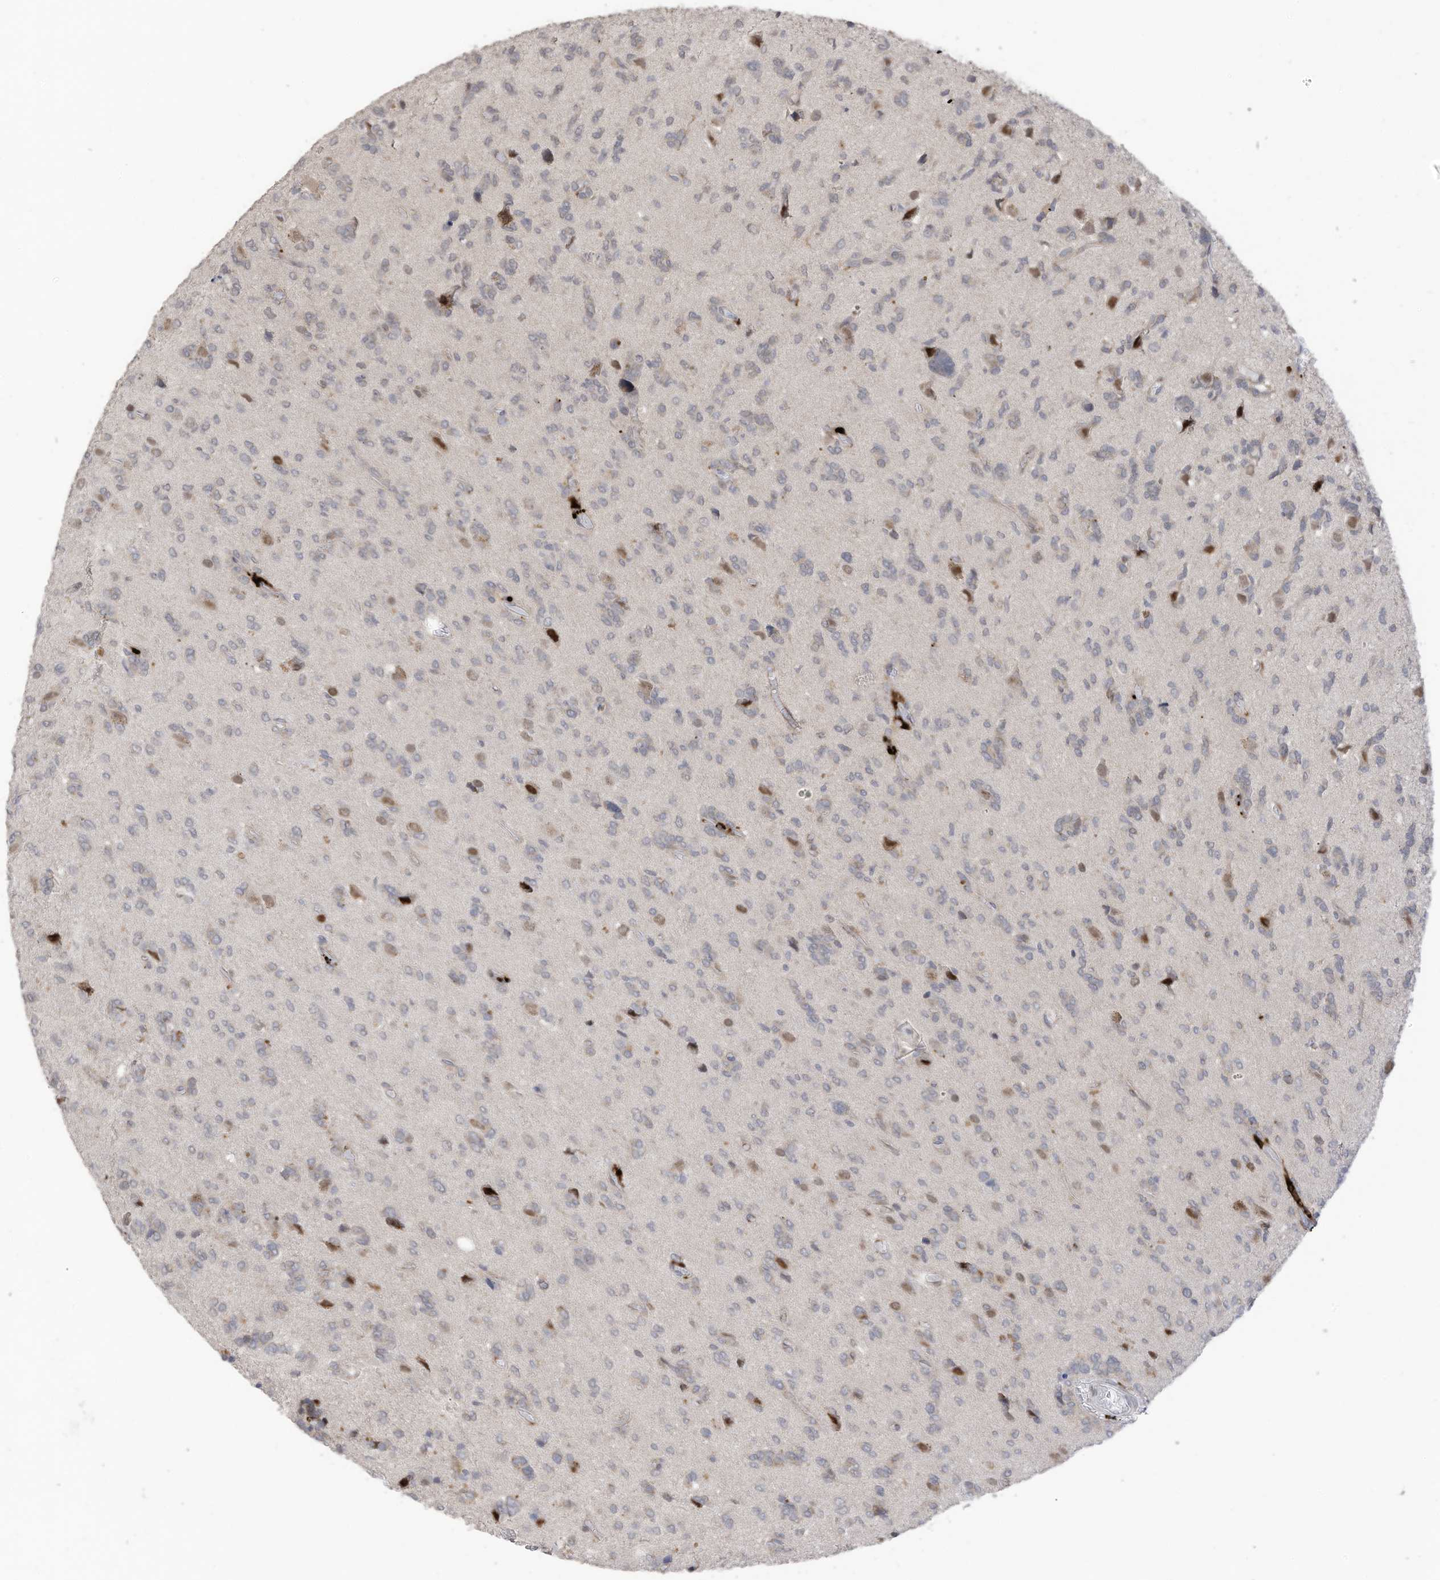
{"staining": {"intensity": "negative", "quantity": "none", "location": "none"}, "tissue": "glioma", "cell_type": "Tumor cells", "image_type": "cancer", "snomed": [{"axis": "morphology", "description": "Glioma, malignant, High grade"}, {"axis": "topography", "description": "Brain"}], "caption": "This is an immunohistochemistry micrograph of human glioma. There is no expression in tumor cells.", "gene": "RABL3", "patient": {"sex": "female", "age": 59}}